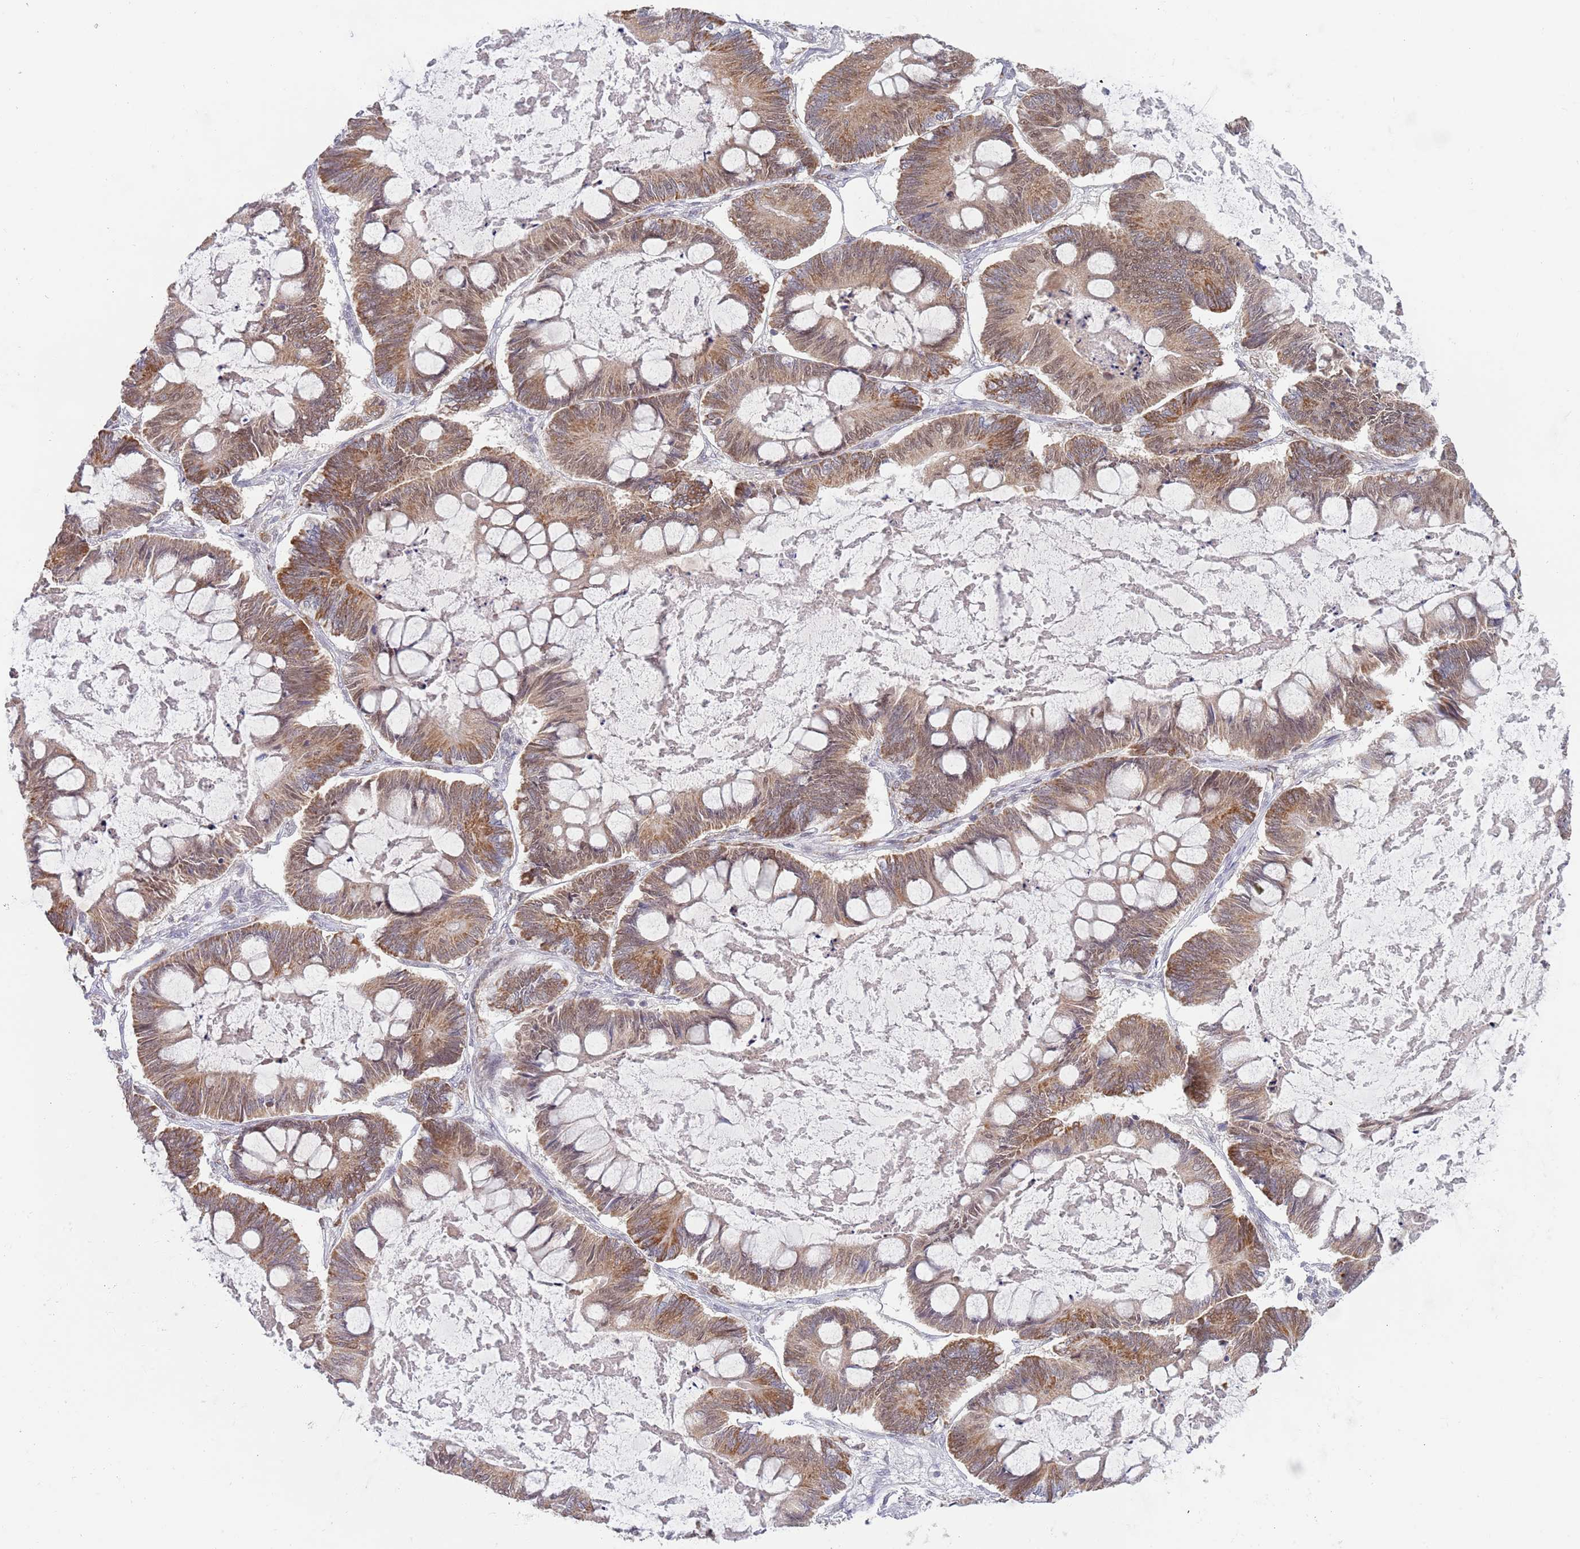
{"staining": {"intensity": "moderate", "quantity": ">75%", "location": "cytoplasmic/membranous"}, "tissue": "ovarian cancer", "cell_type": "Tumor cells", "image_type": "cancer", "snomed": [{"axis": "morphology", "description": "Cystadenocarcinoma, mucinous, NOS"}, {"axis": "topography", "description": "Ovary"}], "caption": "Brown immunohistochemical staining in human ovarian cancer (mucinous cystadenocarcinoma) shows moderate cytoplasmic/membranous positivity in approximately >75% of tumor cells.", "gene": "TIMM13", "patient": {"sex": "female", "age": 61}}